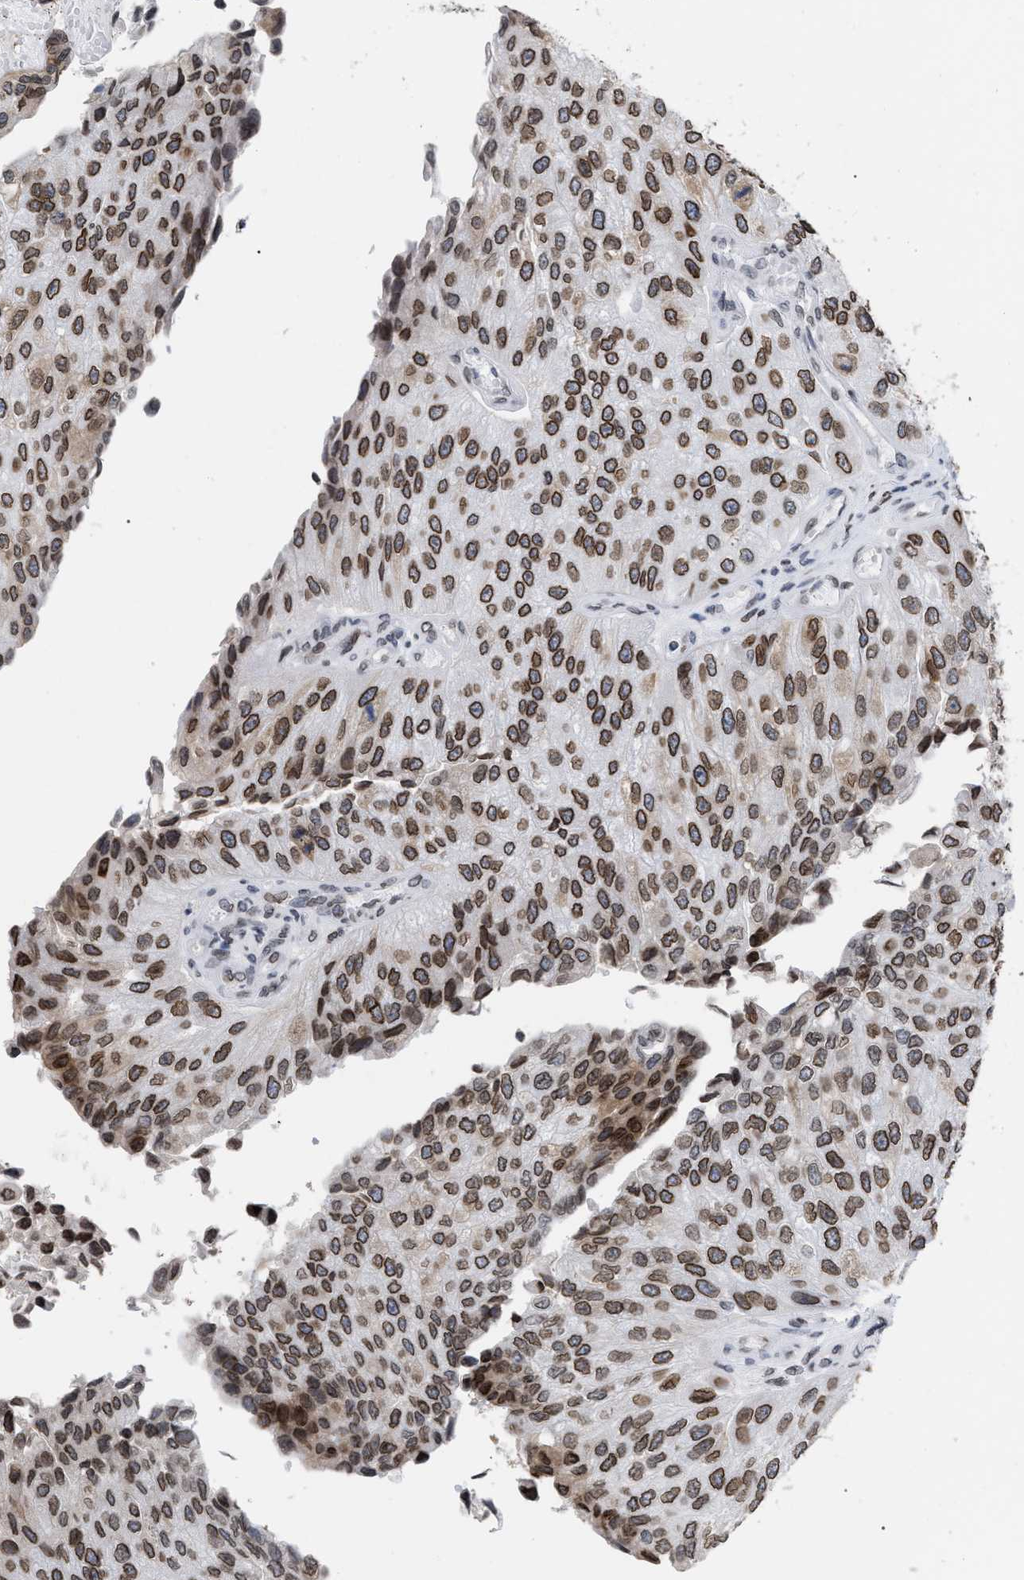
{"staining": {"intensity": "moderate", "quantity": ">75%", "location": "cytoplasmic/membranous,nuclear"}, "tissue": "urothelial cancer", "cell_type": "Tumor cells", "image_type": "cancer", "snomed": [{"axis": "morphology", "description": "Urothelial carcinoma, High grade"}, {"axis": "topography", "description": "Kidney"}, {"axis": "topography", "description": "Urinary bladder"}], "caption": "Urothelial cancer was stained to show a protein in brown. There is medium levels of moderate cytoplasmic/membranous and nuclear expression in about >75% of tumor cells.", "gene": "TPR", "patient": {"sex": "male", "age": 77}}